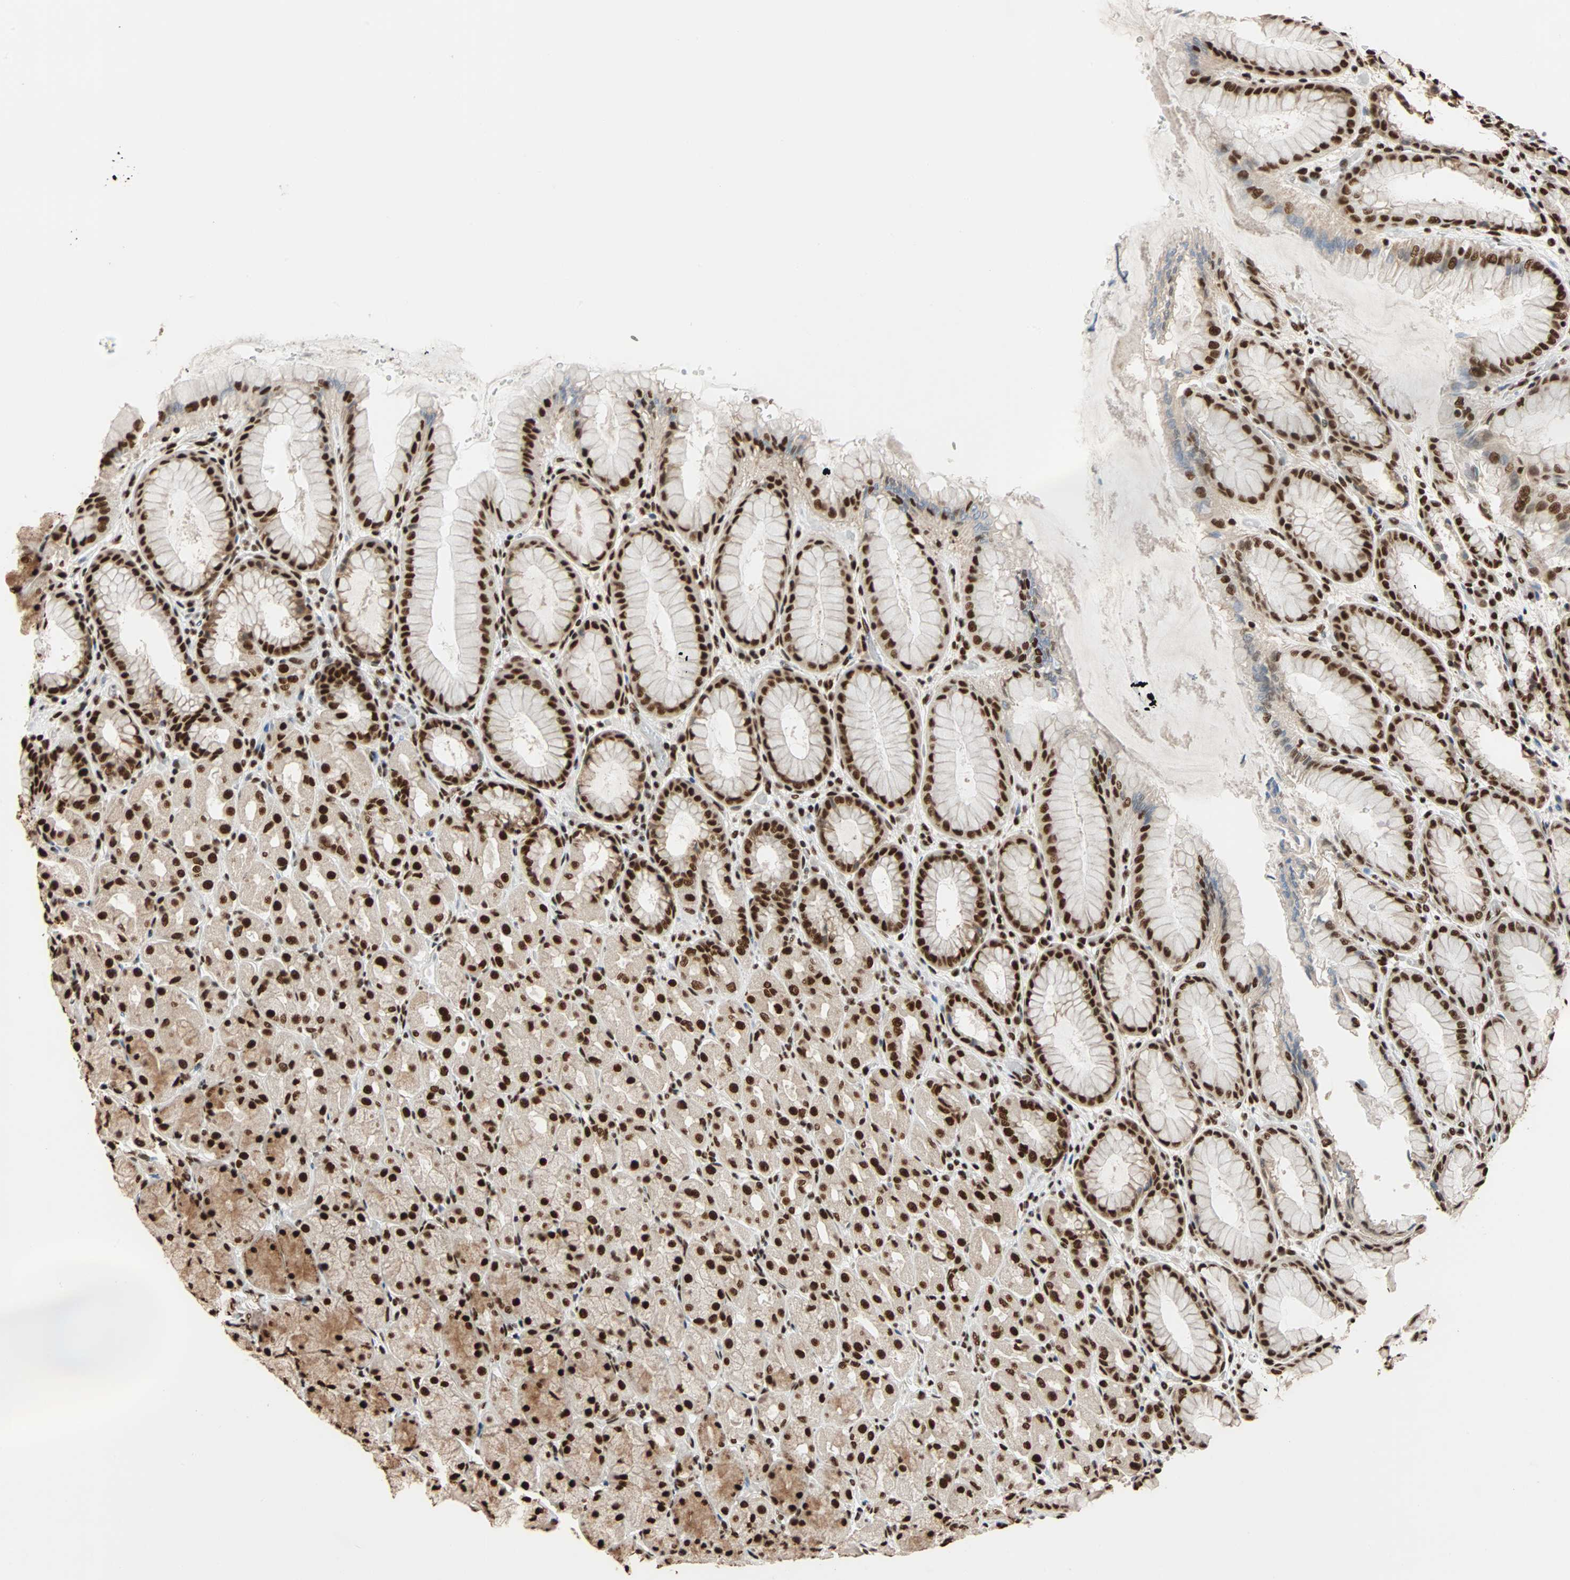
{"staining": {"intensity": "strong", "quantity": ">75%", "location": "cytoplasmic/membranous,nuclear"}, "tissue": "stomach", "cell_type": "Glandular cells", "image_type": "normal", "snomed": [{"axis": "morphology", "description": "Normal tissue, NOS"}, {"axis": "topography", "description": "Stomach, upper"}], "caption": "Stomach stained for a protein (brown) shows strong cytoplasmic/membranous,nuclear positive positivity in approximately >75% of glandular cells.", "gene": "ILF2", "patient": {"sex": "female", "age": 56}}